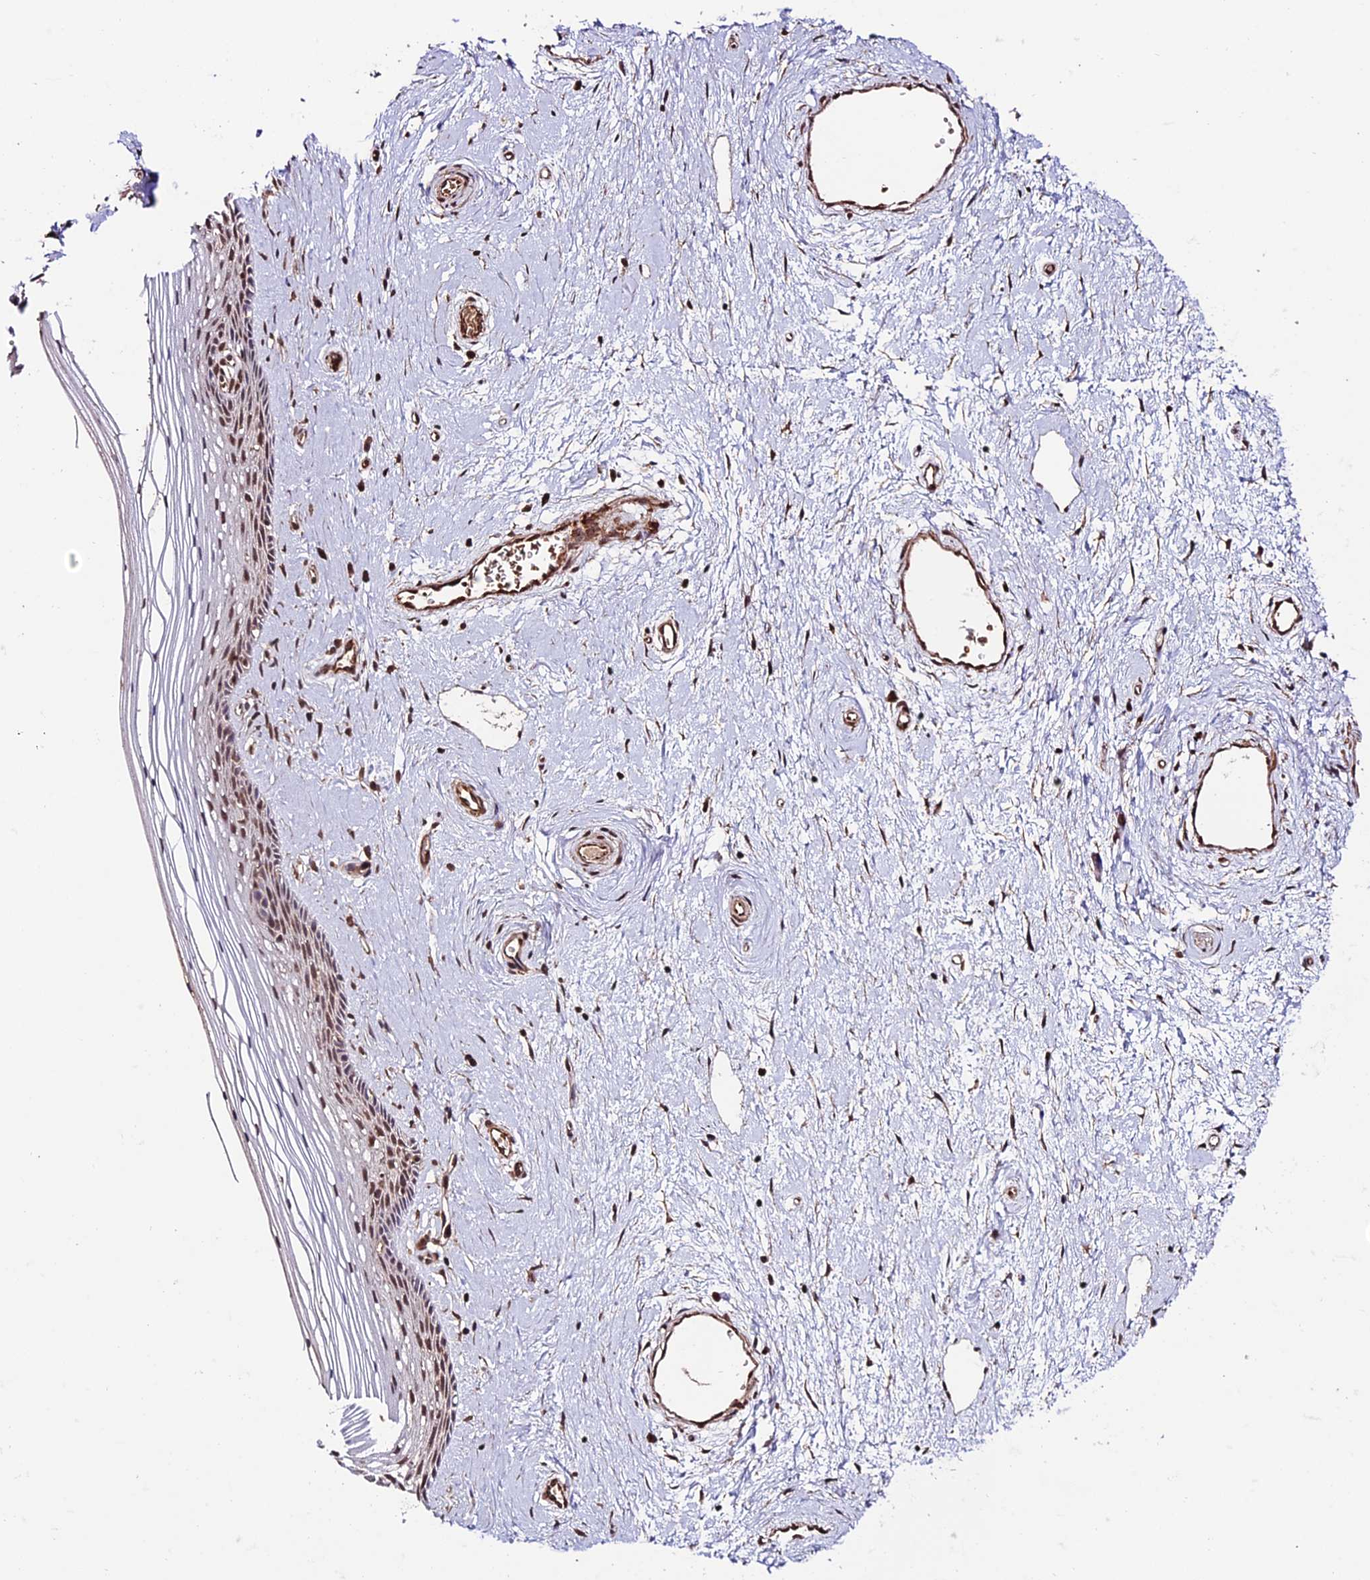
{"staining": {"intensity": "moderate", "quantity": "25%-75%", "location": "nuclear"}, "tissue": "vagina", "cell_type": "Squamous epithelial cells", "image_type": "normal", "snomed": [{"axis": "morphology", "description": "Normal tissue, NOS"}, {"axis": "topography", "description": "Vagina"}], "caption": "This micrograph demonstrates IHC staining of normal human vagina, with medium moderate nuclear expression in approximately 25%-75% of squamous epithelial cells.", "gene": "CABIN1", "patient": {"sex": "female", "age": 46}}